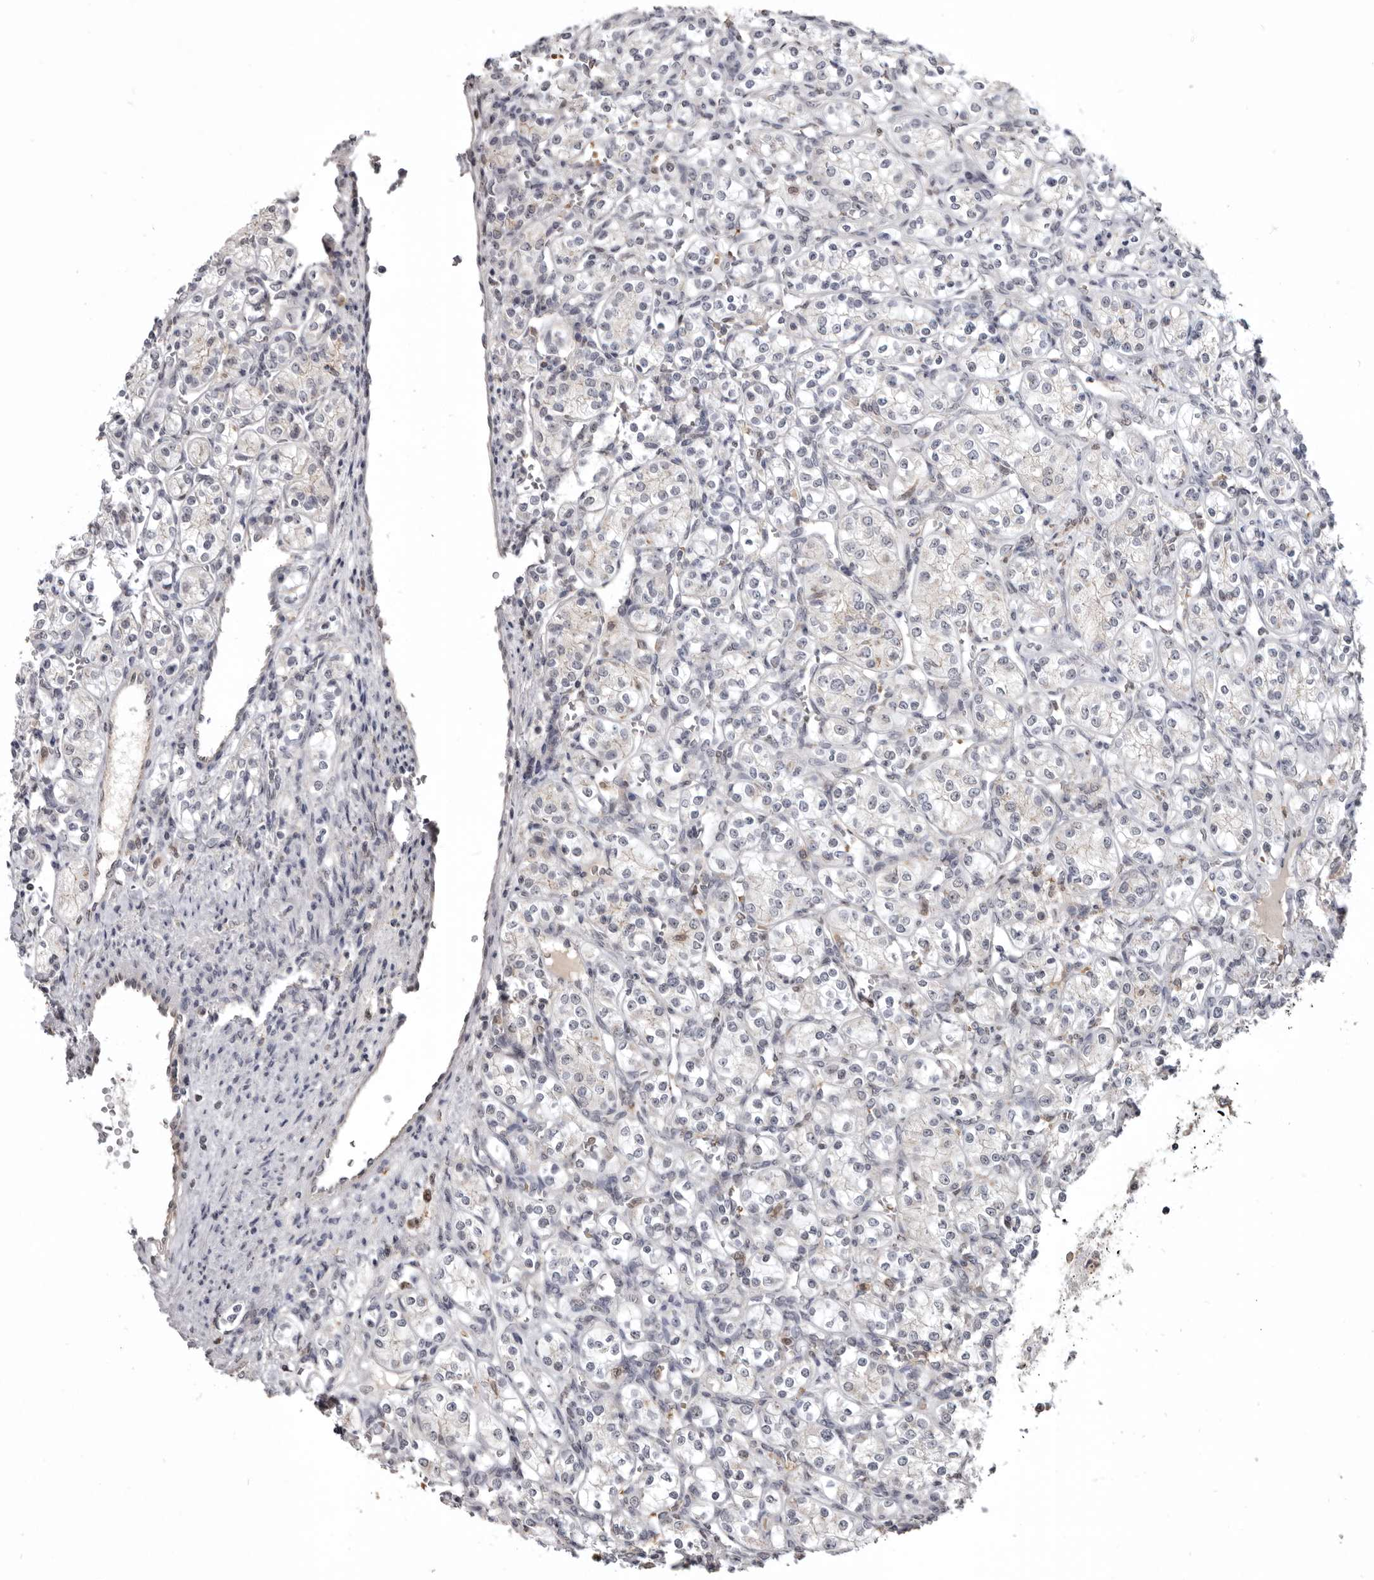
{"staining": {"intensity": "weak", "quantity": "<25%", "location": "cytoplasmic/membranous"}, "tissue": "renal cancer", "cell_type": "Tumor cells", "image_type": "cancer", "snomed": [{"axis": "morphology", "description": "Adenocarcinoma, NOS"}, {"axis": "topography", "description": "Kidney"}], "caption": "High power microscopy micrograph of an immunohistochemistry (IHC) micrograph of adenocarcinoma (renal), revealing no significant positivity in tumor cells.", "gene": "CGN", "patient": {"sex": "male", "age": 77}}